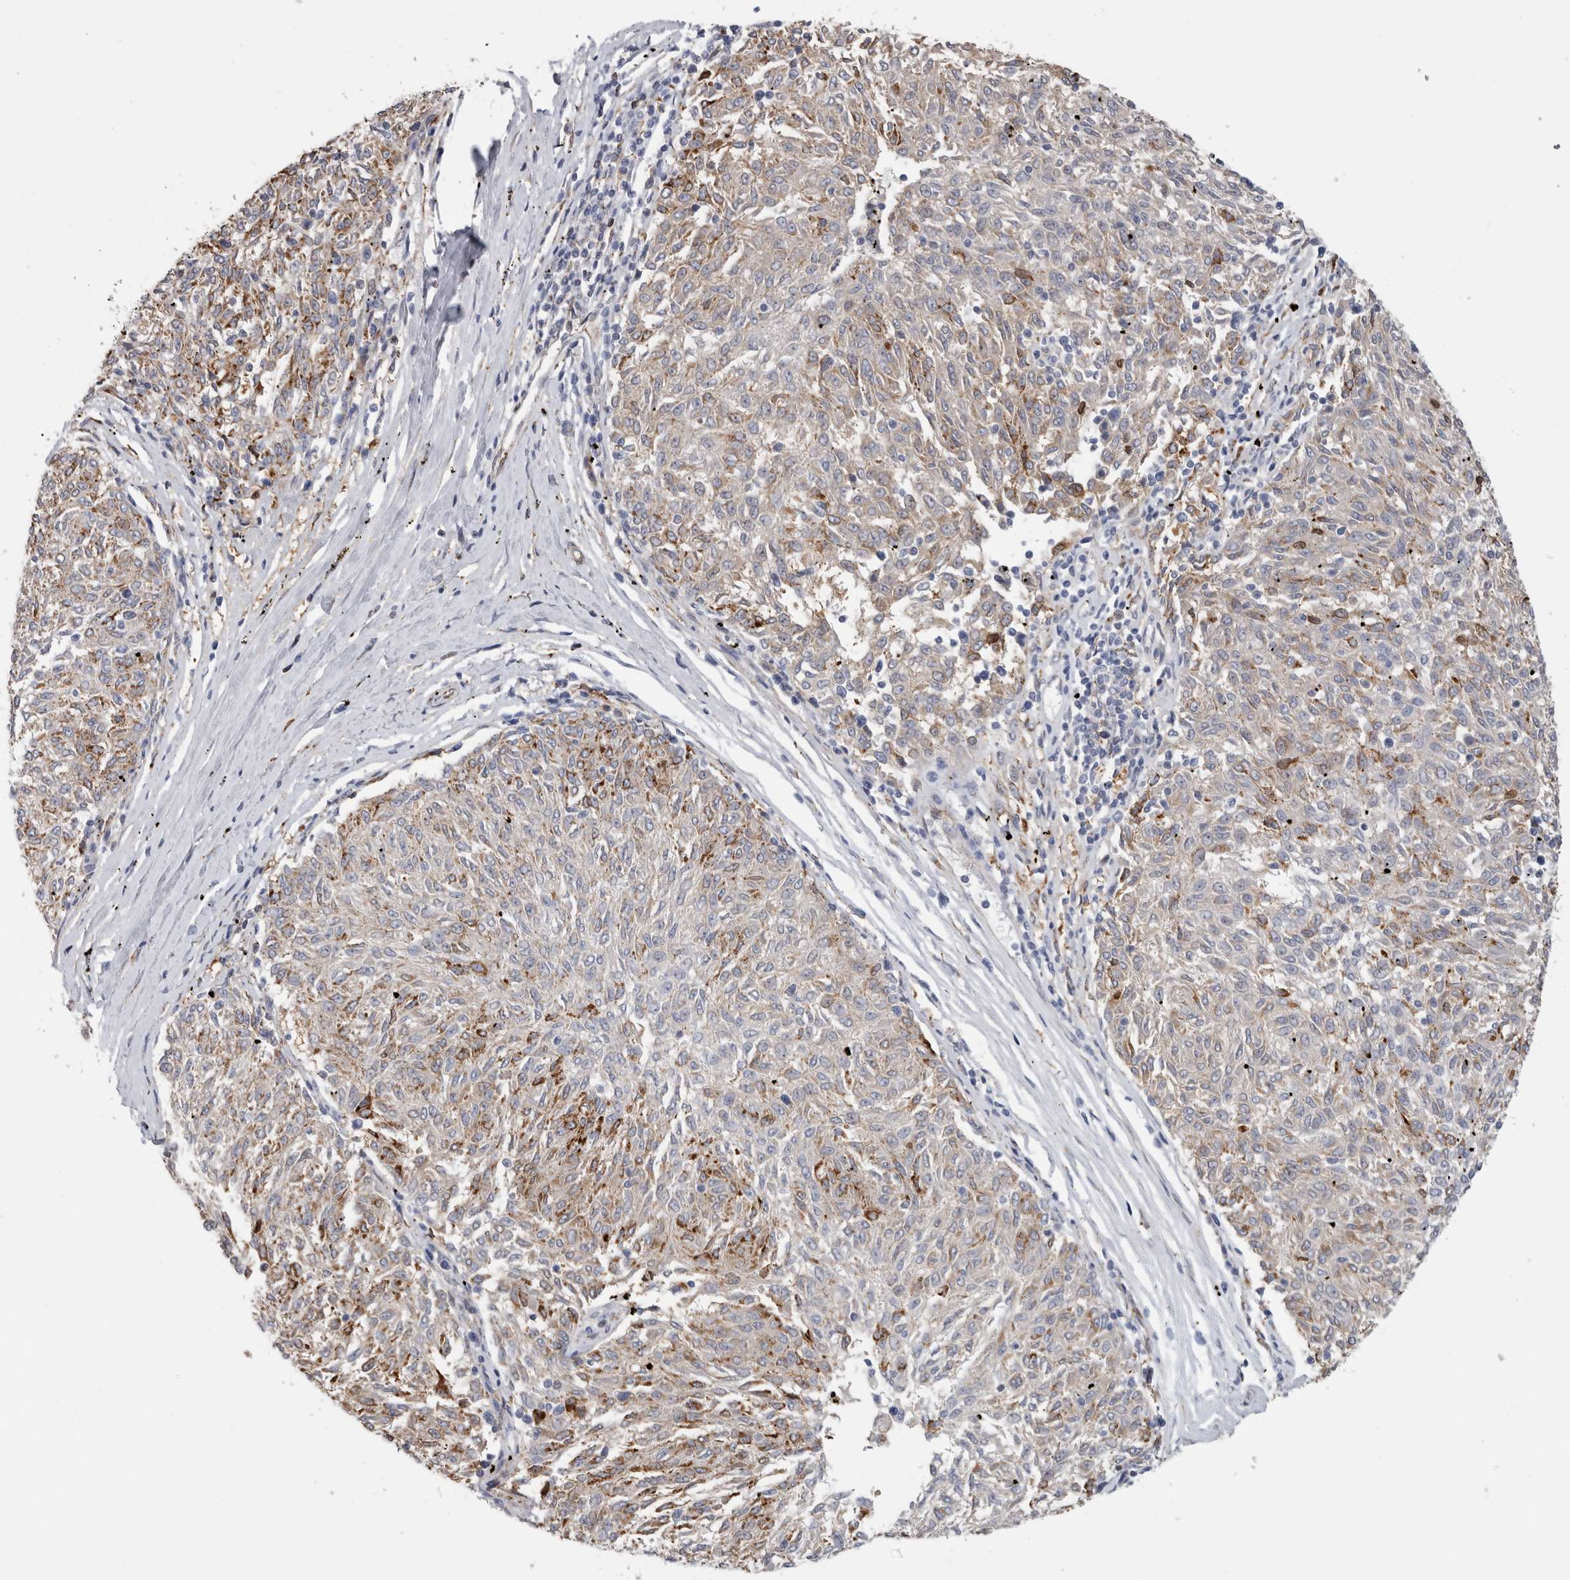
{"staining": {"intensity": "moderate", "quantity": "<25%", "location": "cytoplasmic/membranous"}, "tissue": "melanoma", "cell_type": "Tumor cells", "image_type": "cancer", "snomed": [{"axis": "morphology", "description": "Malignant melanoma, NOS"}, {"axis": "topography", "description": "Skin"}], "caption": "Human malignant melanoma stained with a brown dye exhibits moderate cytoplasmic/membranous positive positivity in about <25% of tumor cells.", "gene": "DNAJC24", "patient": {"sex": "female", "age": 72}}